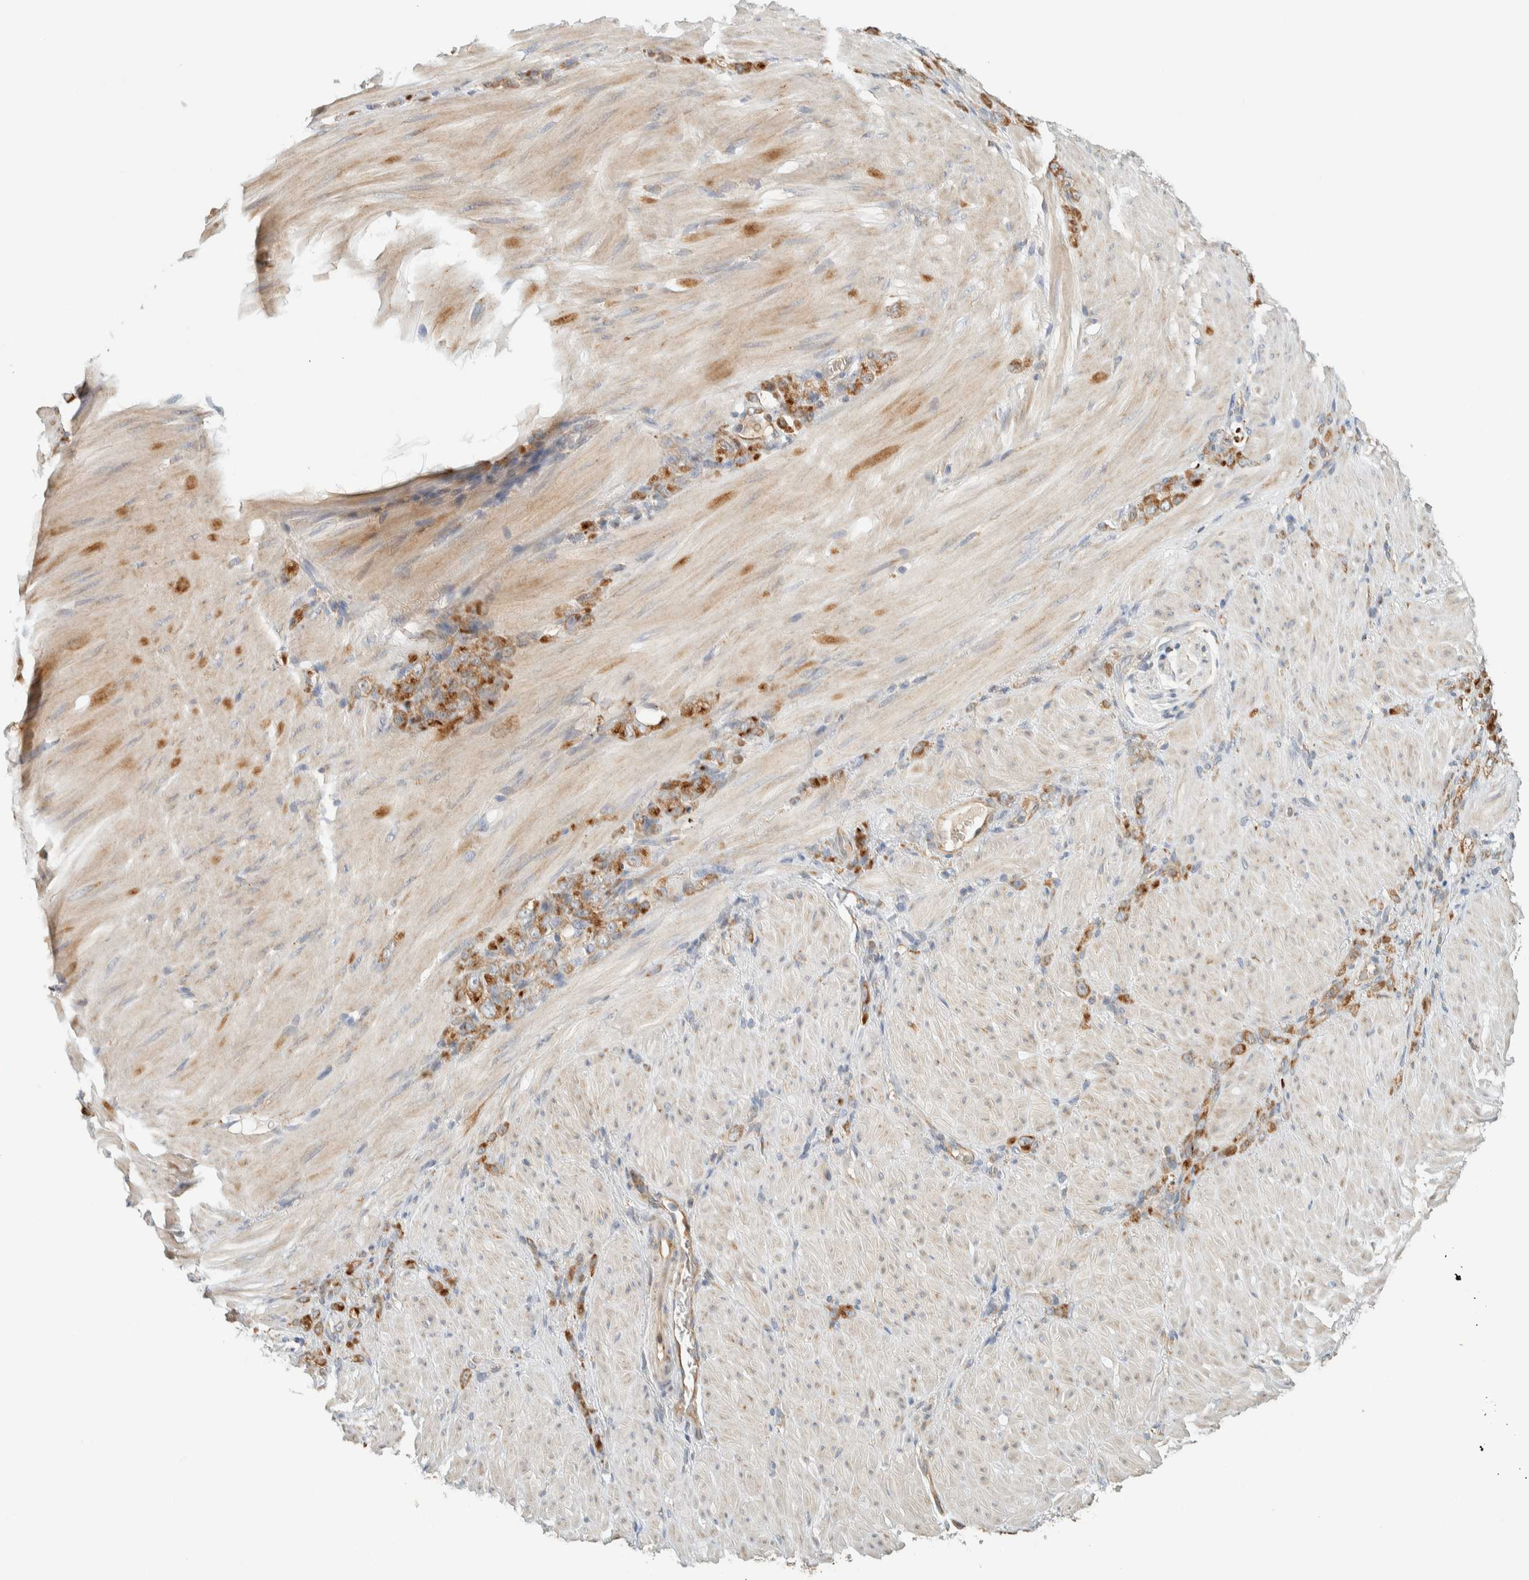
{"staining": {"intensity": "moderate", "quantity": ">75%", "location": "cytoplasmic/membranous"}, "tissue": "stomach cancer", "cell_type": "Tumor cells", "image_type": "cancer", "snomed": [{"axis": "morphology", "description": "Normal tissue, NOS"}, {"axis": "morphology", "description": "Adenocarcinoma, NOS"}, {"axis": "topography", "description": "Stomach"}], "caption": "The immunohistochemical stain shows moderate cytoplasmic/membranous expression in tumor cells of stomach cancer (adenocarcinoma) tissue.", "gene": "RAB11FIP1", "patient": {"sex": "male", "age": 82}}